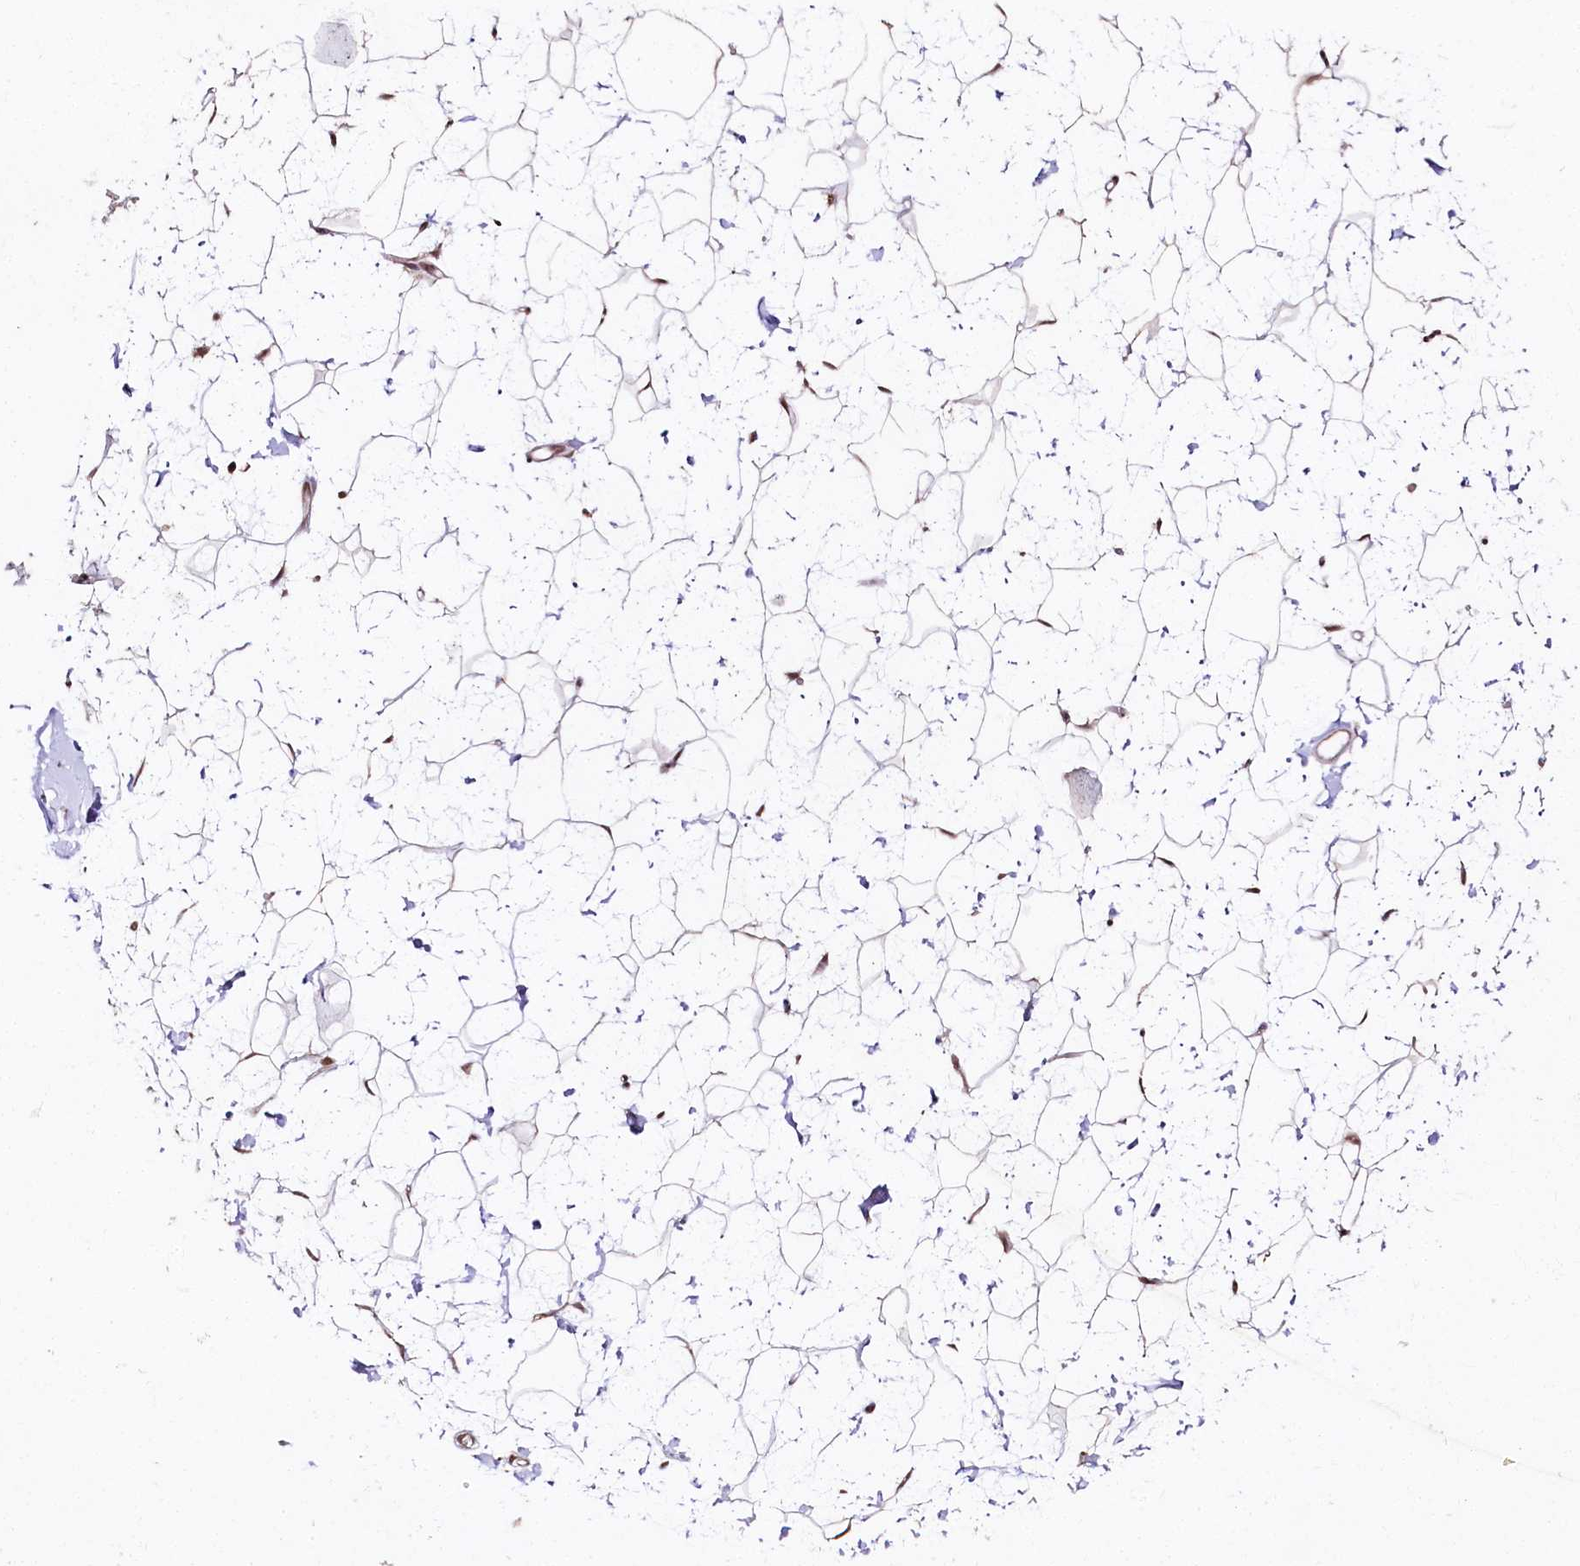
{"staining": {"intensity": "moderate", "quantity": ">75%", "location": "cytoplasmic/membranous,nuclear"}, "tissue": "breast", "cell_type": "Adipocytes", "image_type": "normal", "snomed": [{"axis": "morphology", "description": "Normal tissue, NOS"}, {"axis": "morphology", "description": "Adenoma, NOS"}, {"axis": "topography", "description": "Breast"}], "caption": "Protein expression analysis of normal human breast reveals moderate cytoplasmic/membranous,nuclear staining in approximately >75% of adipocytes. (DAB (3,3'-diaminobenzidine) = brown stain, brightfield microscopy at high magnification).", "gene": "CNPY2", "patient": {"sex": "female", "age": 23}}